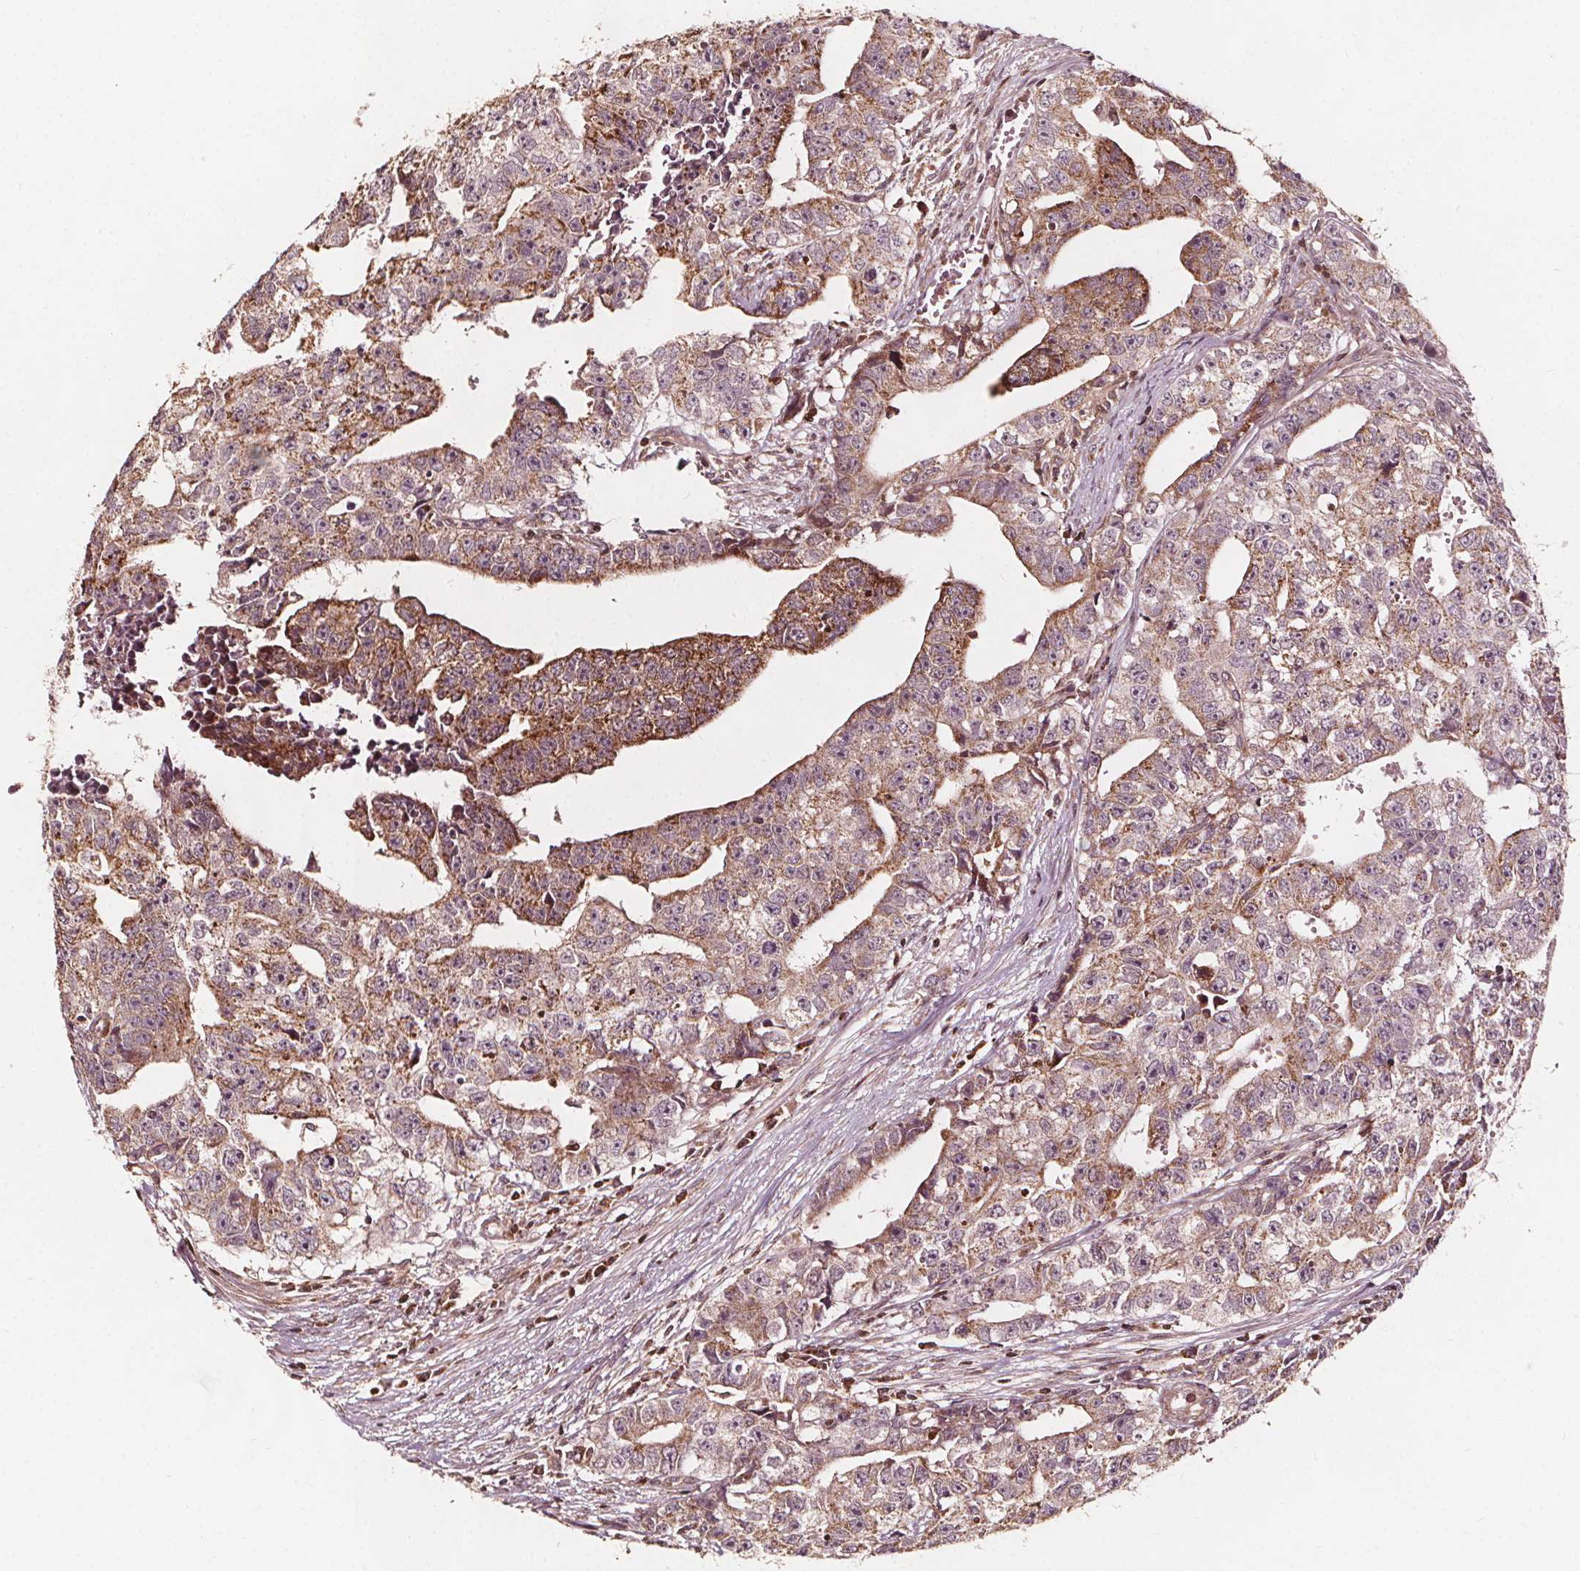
{"staining": {"intensity": "moderate", "quantity": ">75%", "location": "cytoplasmic/membranous"}, "tissue": "testis cancer", "cell_type": "Tumor cells", "image_type": "cancer", "snomed": [{"axis": "morphology", "description": "Carcinoma, Embryonal, NOS"}, {"axis": "morphology", "description": "Teratoma, malignant, NOS"}, {"axis": "topography", "description": "Testis"}], "caption": "The photomicrograph shows a brown stain indicating the presence of a protein in the cytoplasmic/membranous of tumor cells in embryonal carcinoma (testis).", "gene": "AIP", "patient": {"sex": "male", "age": 24}}